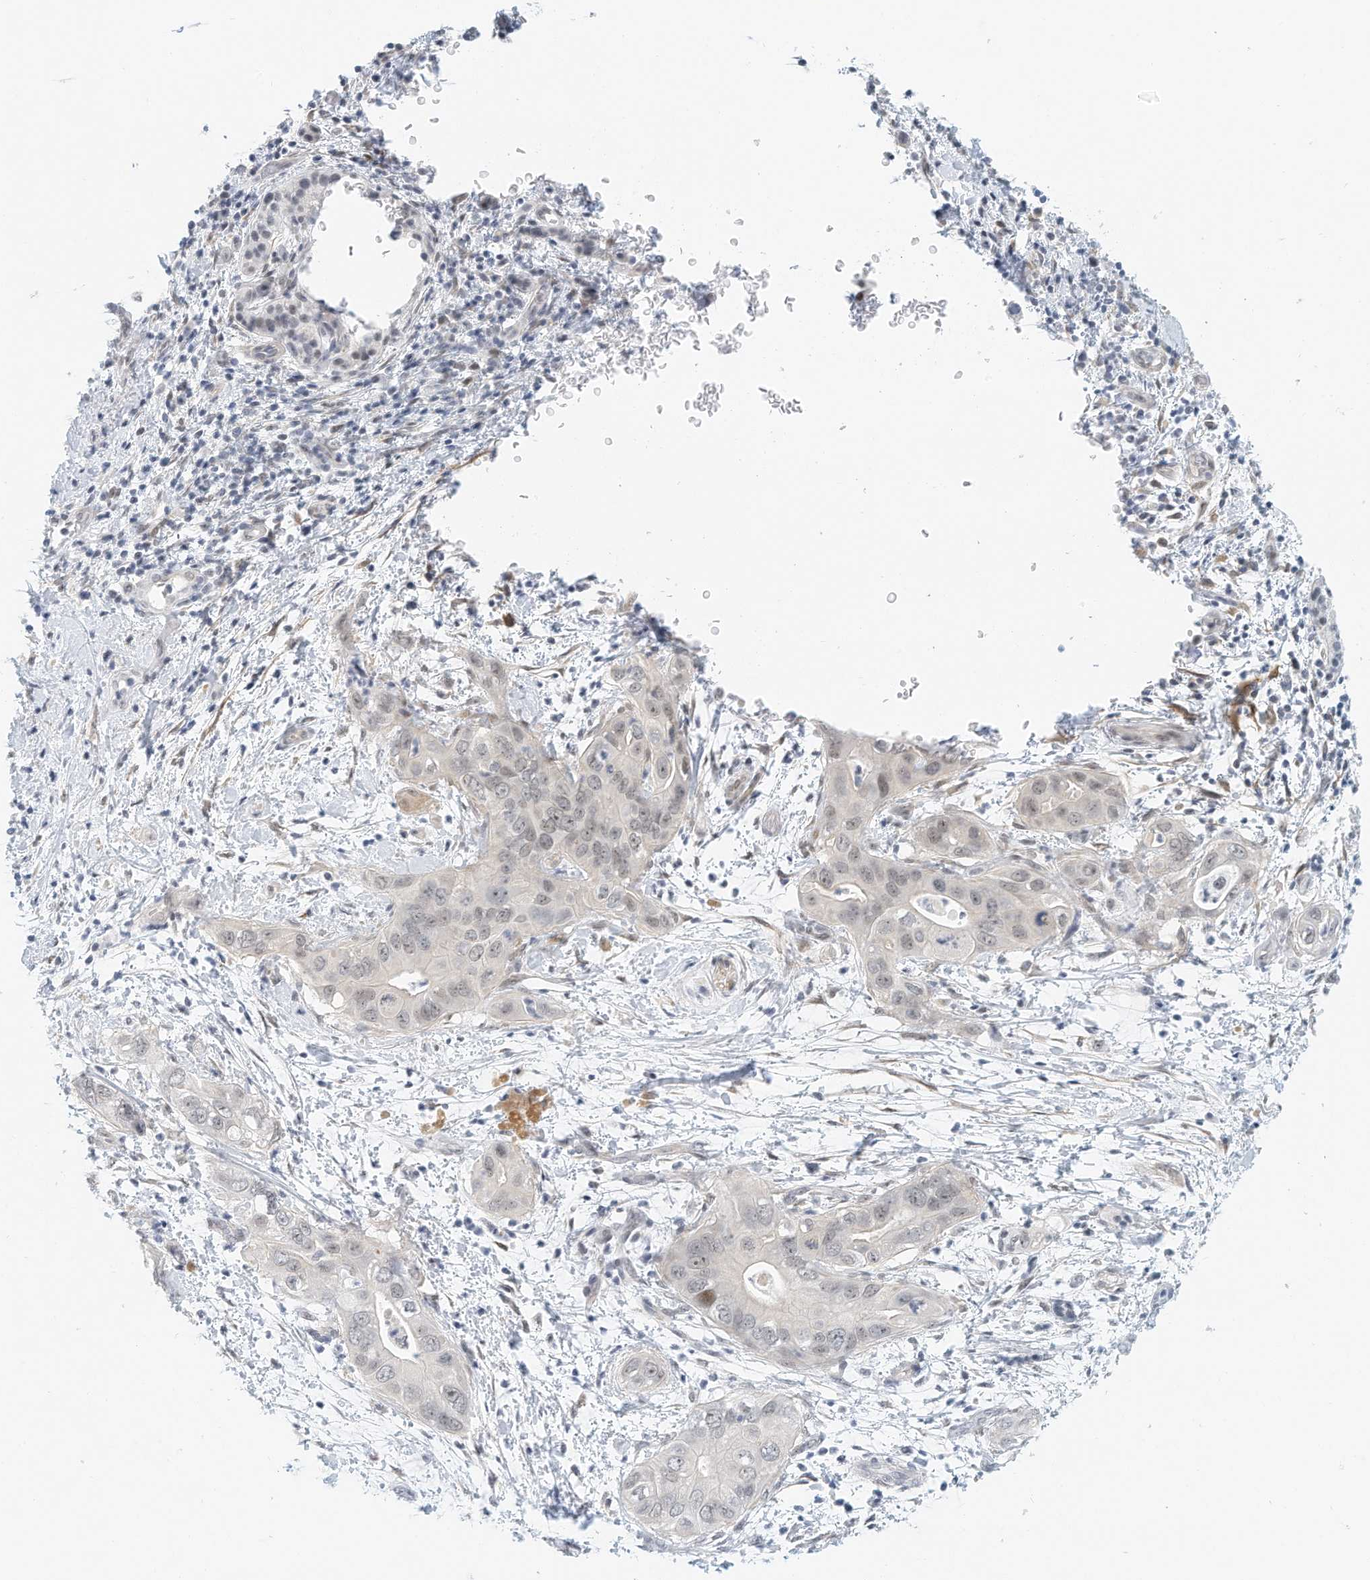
{"staining": {"intensity": "negative", "quantity": "none", "location": "none"}, "tissue": "pancreatic cancer", "cell_type": "Tumor cells", "image_type": "cancer", "snomed": [{"axis": "morphology", "description": "Adenocarcinoma, NOS"}, {"axis": "topography", "description": "Pancreas"}], "caption": "Immunohistochemistry of human pancreatic adenocarcinoma shows no positivity in tumor cells.", "gene": "ARHGAP28", "patient": {"sex": "female", "age": 78}}